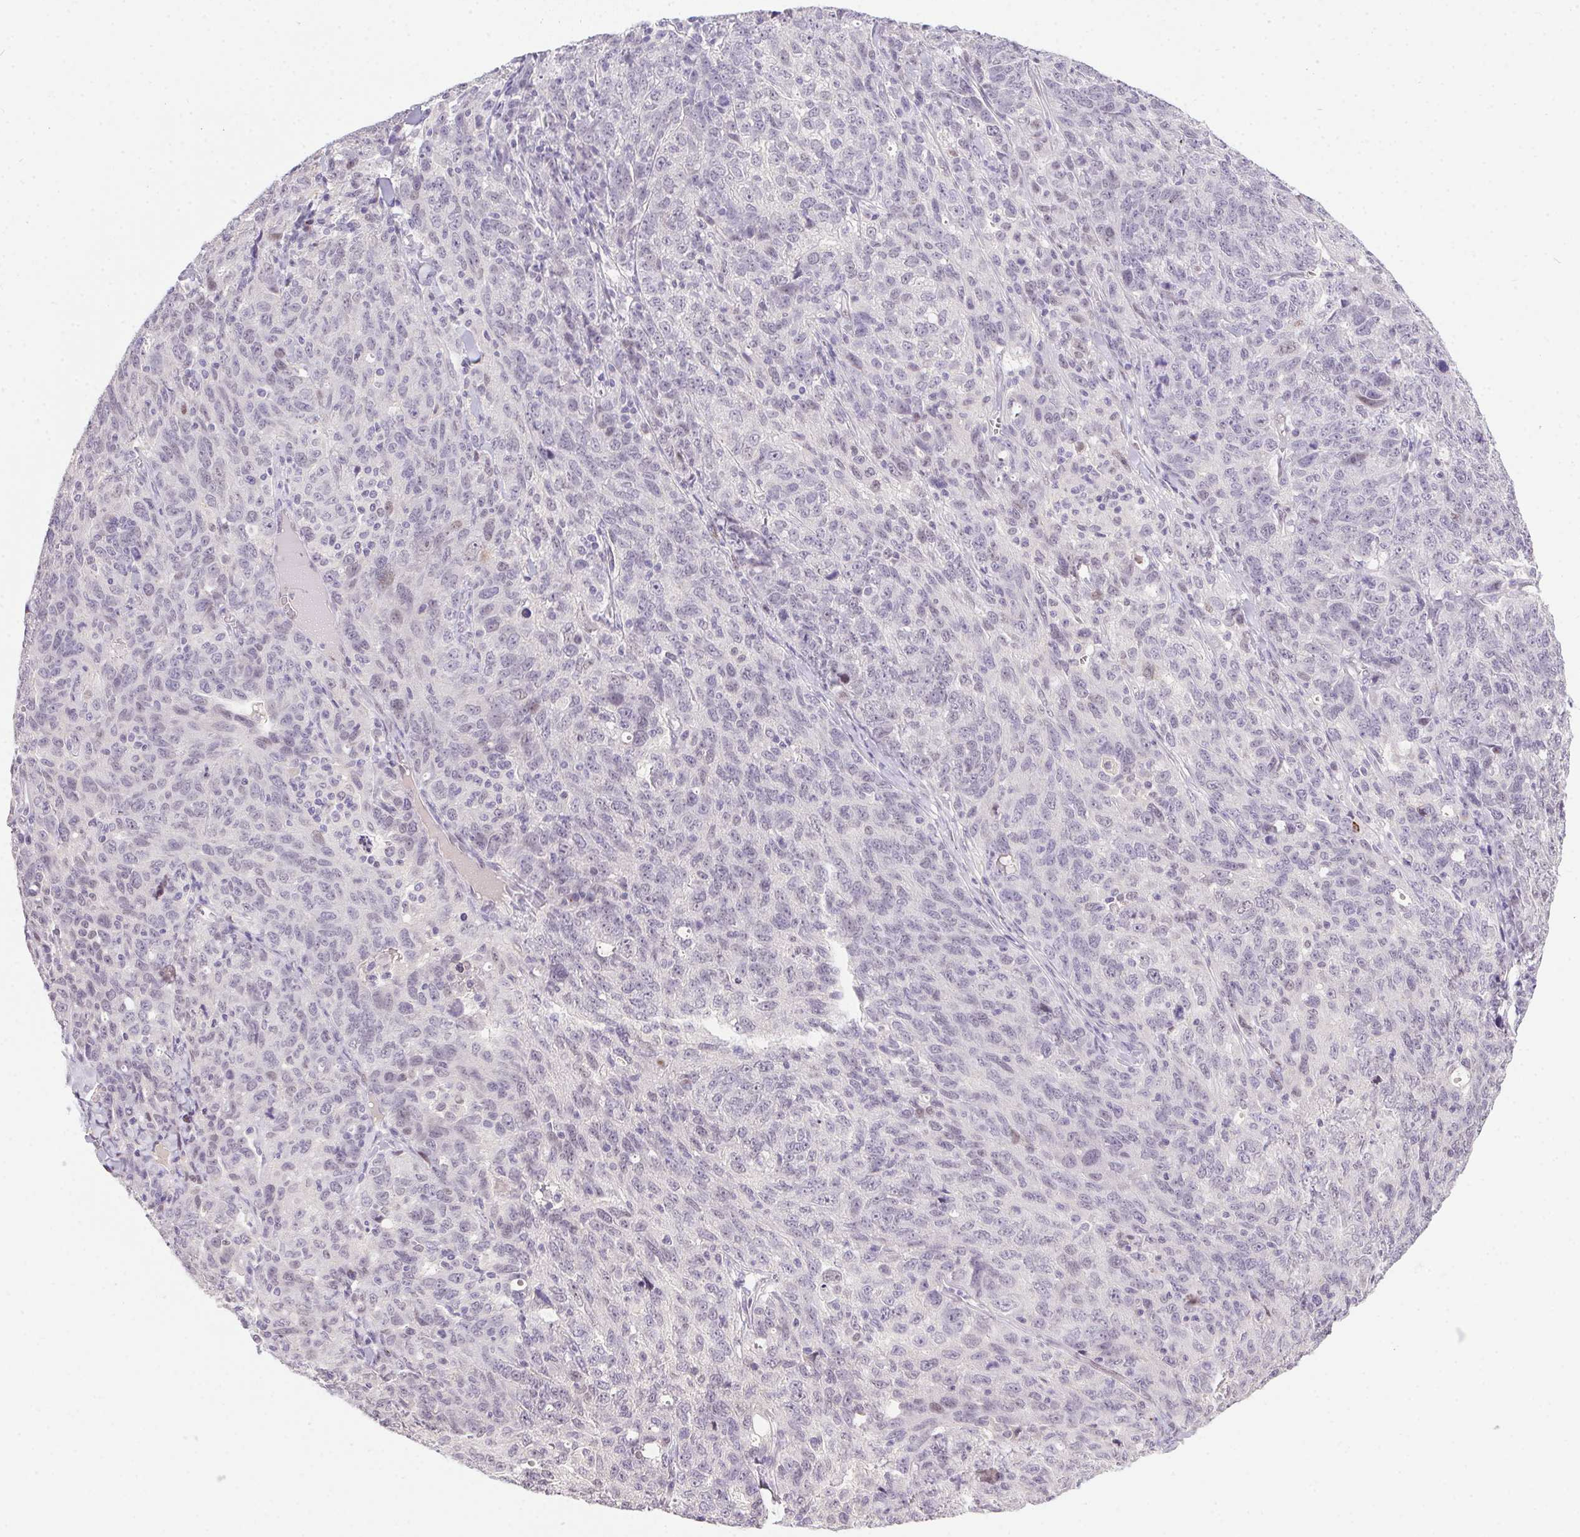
{"staining": {"intensity": "negative", "quantity": "none", "location": "none"}, "tissue": "ovarian cancer", "cell_type": "Tumor cells", "image_type": "cancer", "snomed": [{"axis": "morphology", "description": "Cystadenocarcinoma, serous, NOS"}, {"axis": "topography", "description": "Ovary"}], "caption": "High power microscopy histopathology image of an IHC image of ovarian serous cystadenocarcinoma, revealing no significant expression in tumor cells.", "gene": "SP9", "patient": {"sex": "female", "age": 71}}